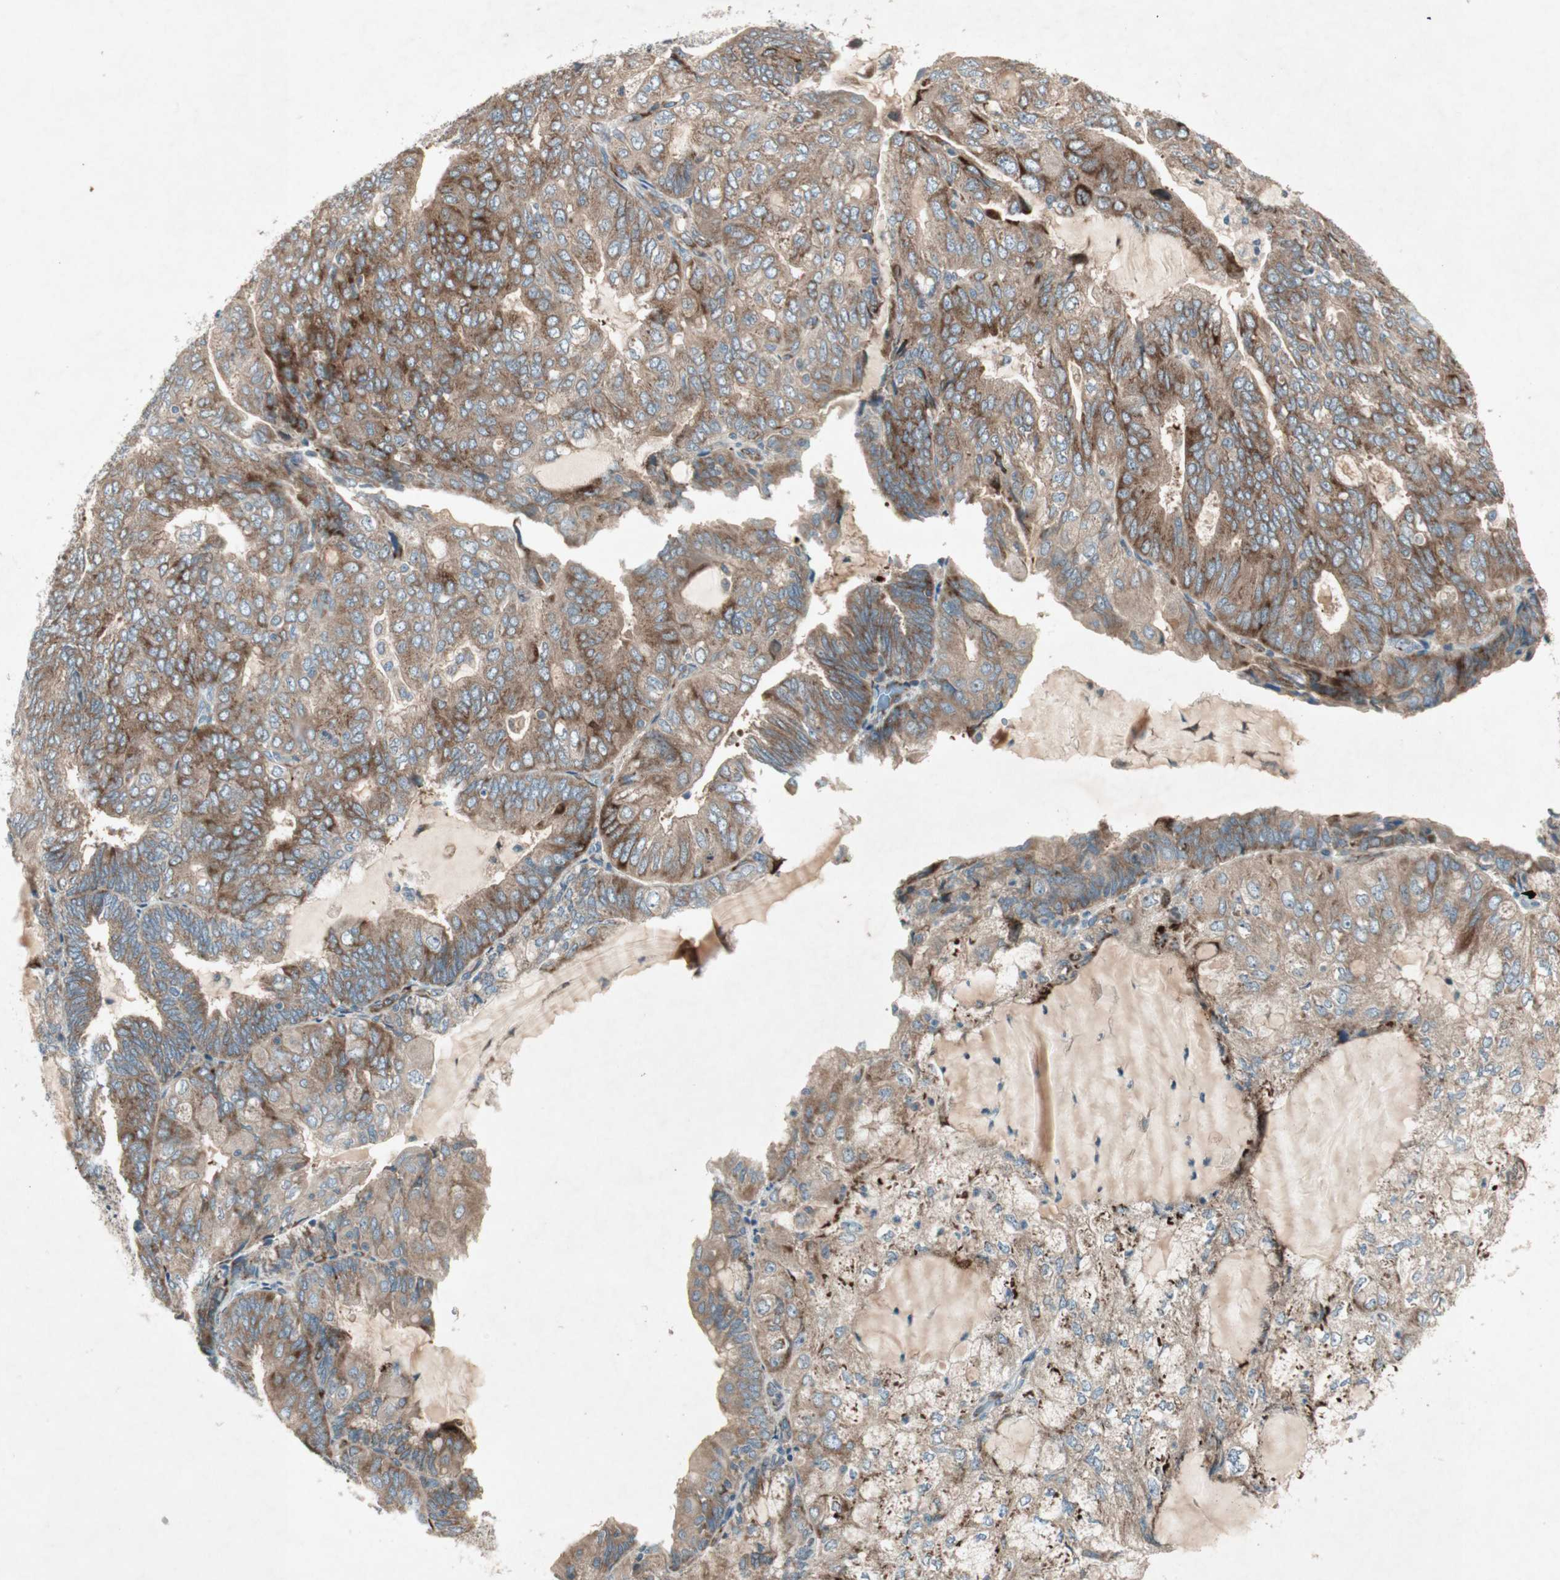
{"staining": {"intensity": "moderate", "quantity": ">75%", "location": "cytoplasmic/membranous"}, "tissue": "endometrial cancer", "cell_type": "Tumor cells", "image_type": "cancer", "snomed": [{"axis": "morphology", "description": "Adenocarcinoma, NOS"}, {"axis": "topography", "description": "Endometrium"}], "caption": "IHC histopathology image of endometrial adenocarcinoma stained for a protein (brown), which shows medium levels of moderate cytoplasmic/membranous positivity in about >75% of tumor cells.", "gene": "APOO", "patient": {"sex": "female", "age": 81}}